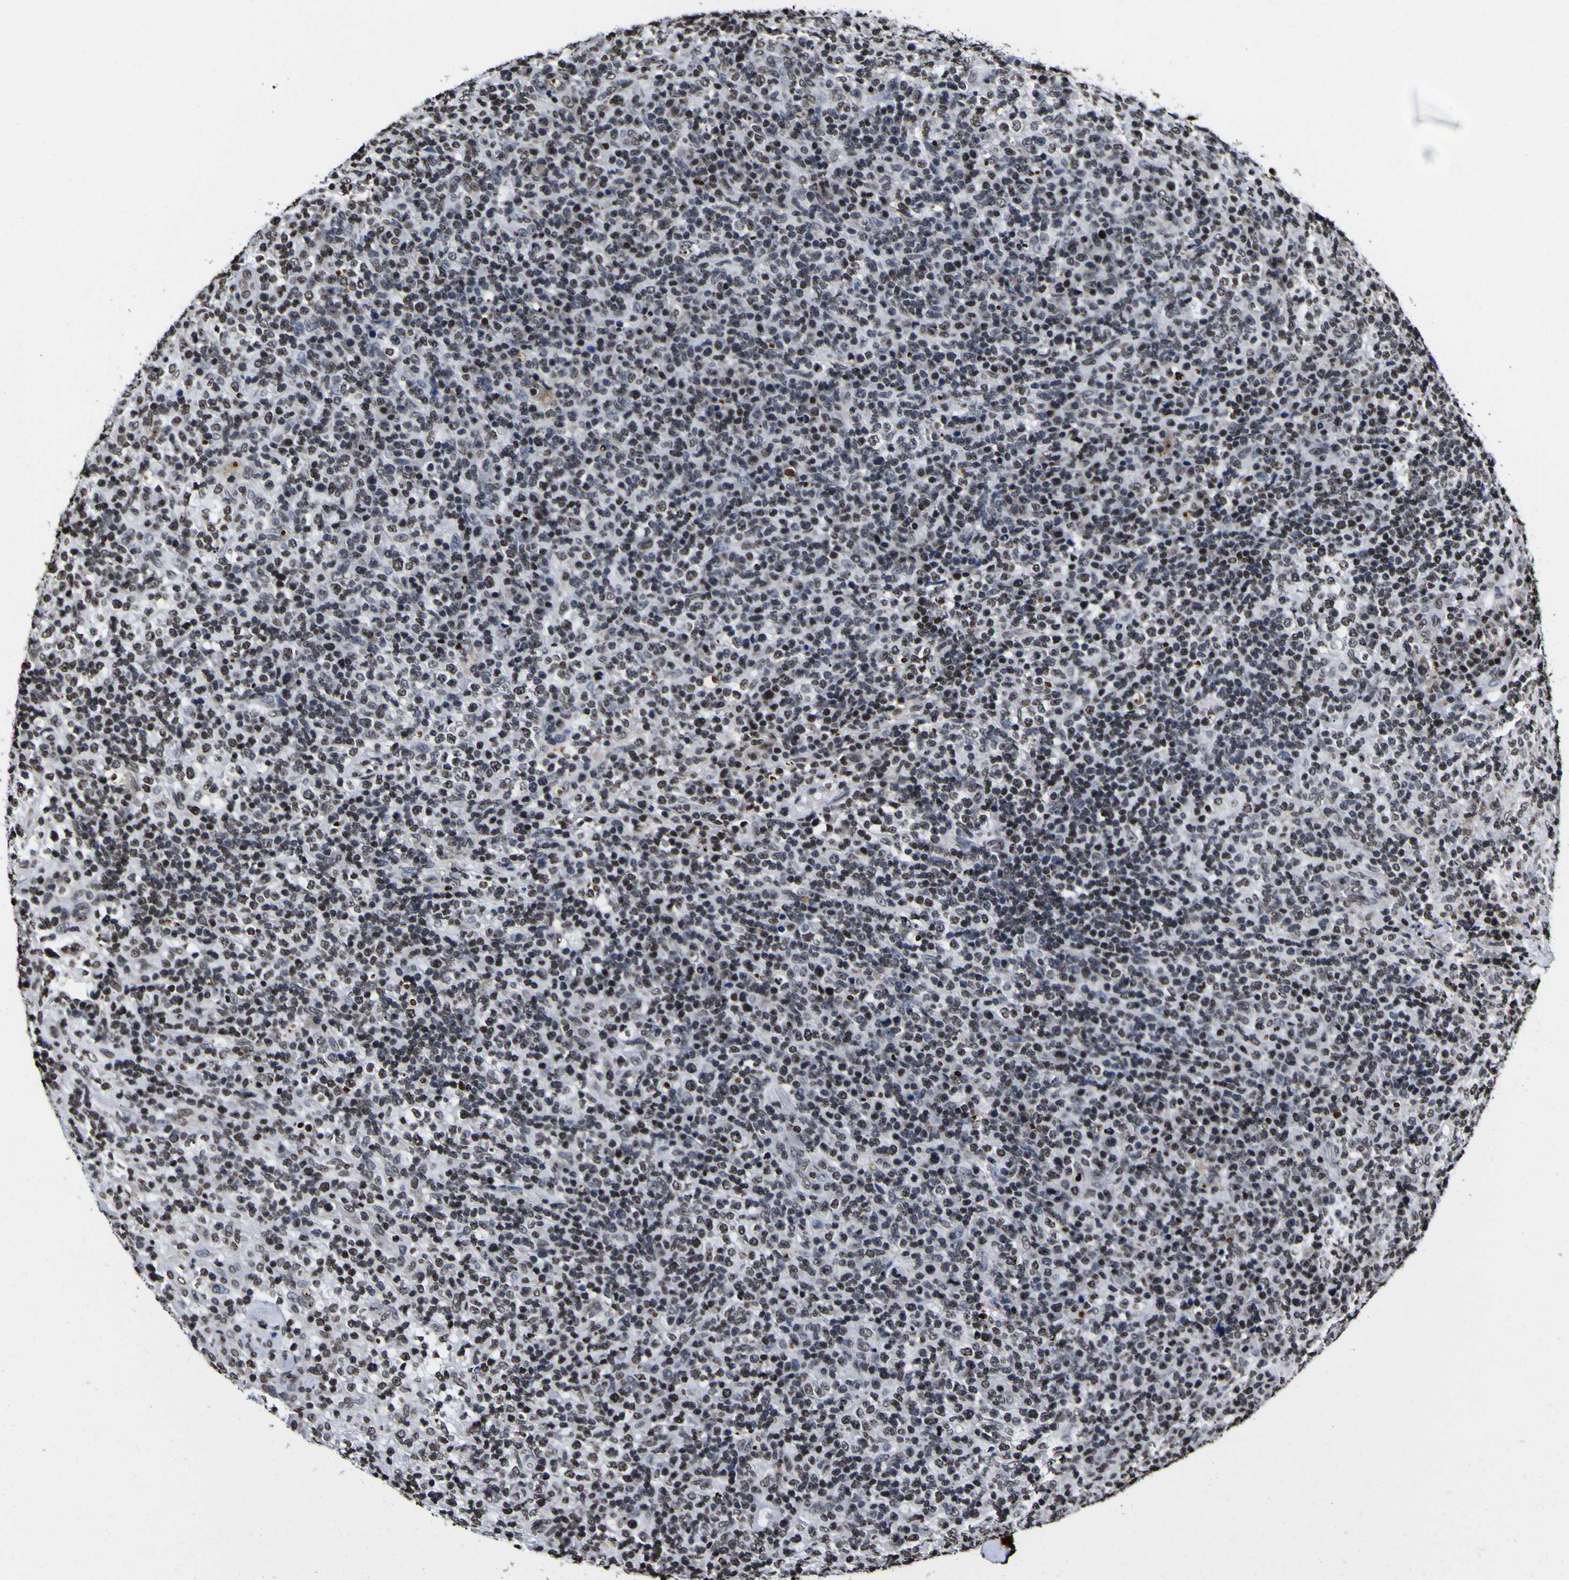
{"staining": {"intensity": "strong", "quantity": "<25%", "location": "nuclear"}, "tissue": "lymphoma", "cell_type": "Tumor cells", "image_type": "cancer", "snomed": [{"axis": "morphology", "description": "Malignant lymphoma, non-Hodgkin's type, High grade"}, {"axis": "topography", "description": "Lymph node"}], "caption": "Immunohistochemical staining of malignant lymphoma, non-Hodgkin's type (high-grade) shows medium levels of strong nuclear expression in about <25% of tumor cells.", "gene": "PIAS1", "patient": {"sex": "female", "age": 76}}